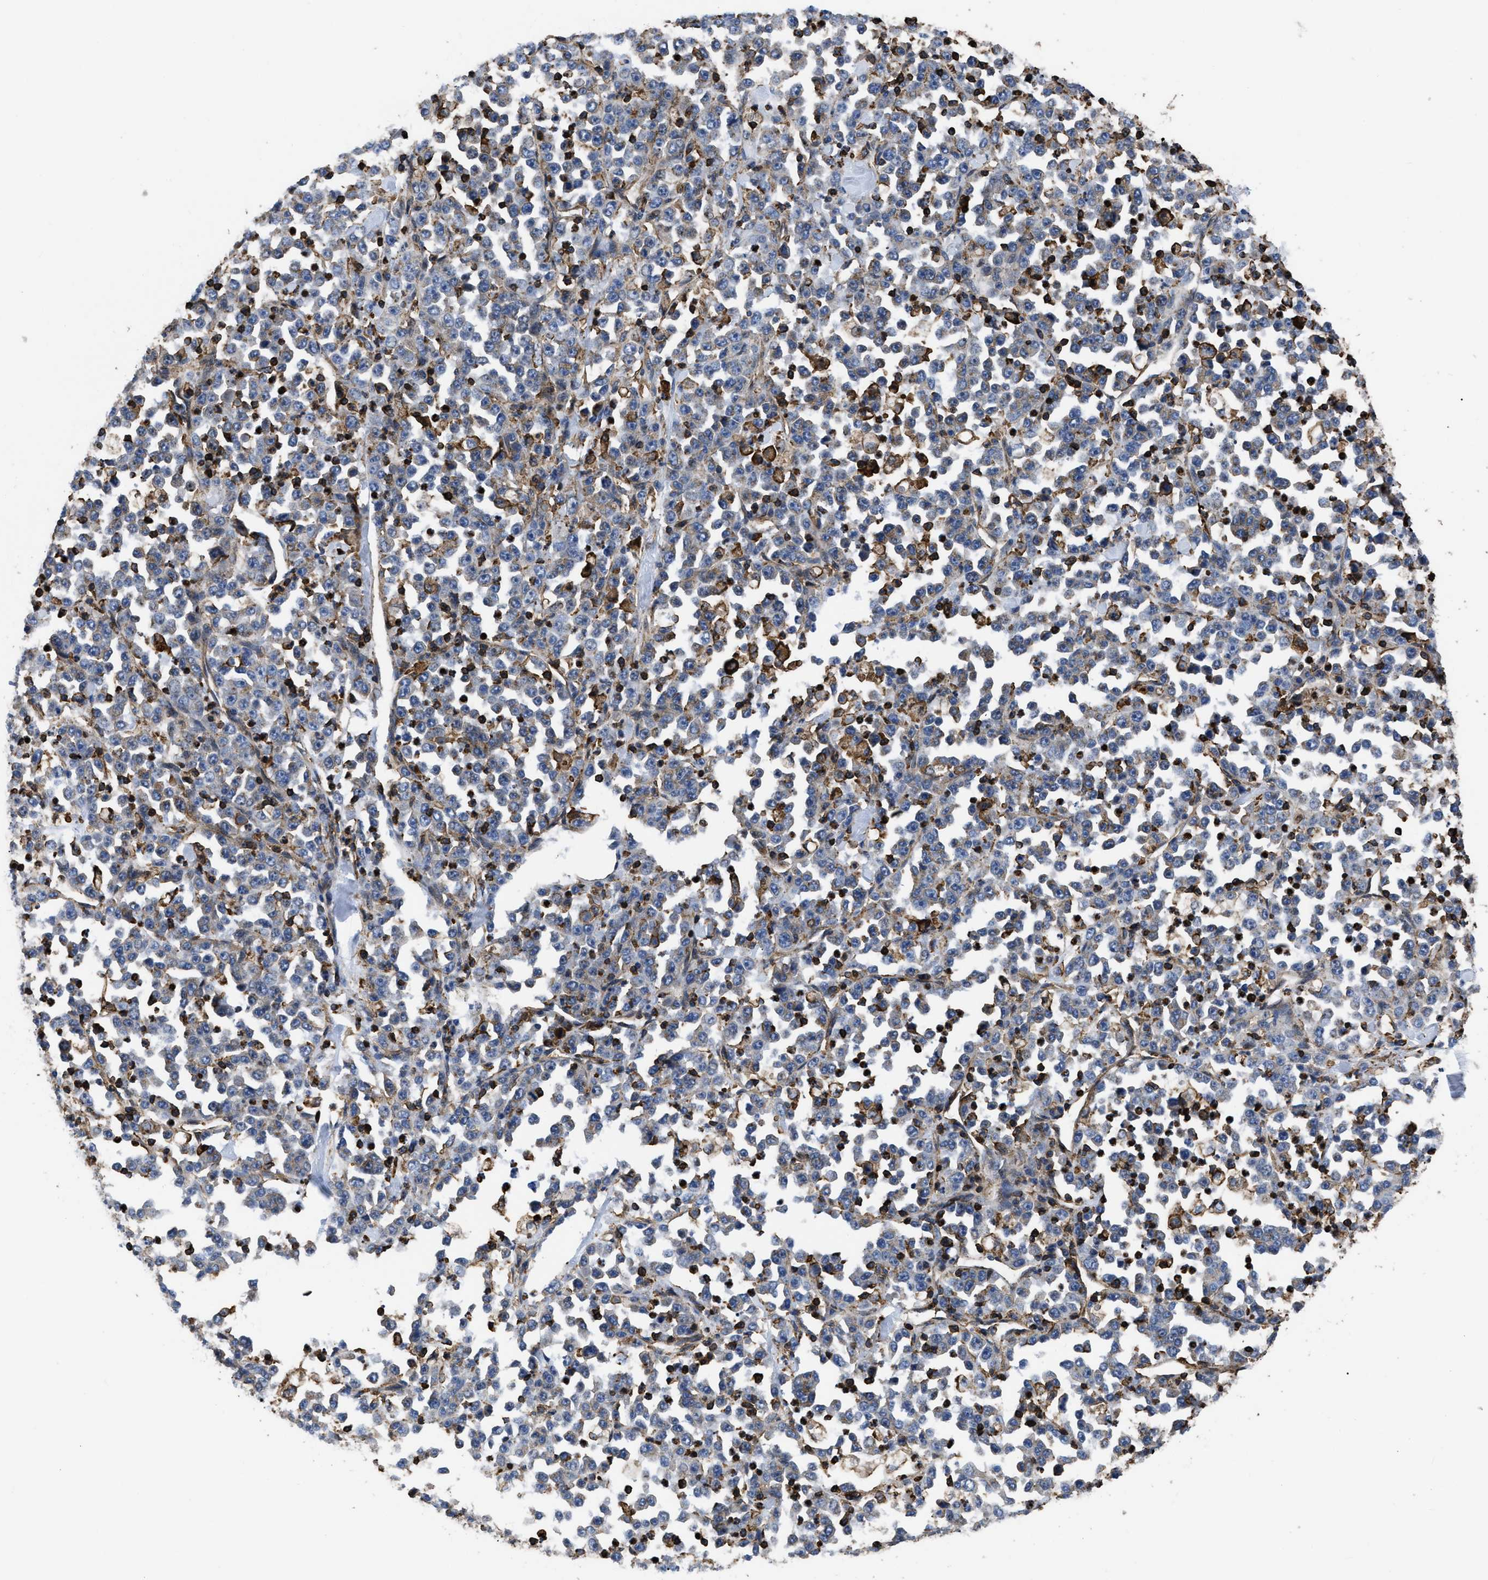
{"staining": {"intensity": "negative", "quantity": "none", "location": "none"}, "tissue": "stomach cancer", "cell_type": "Tumor cells", "image_type": "cancer", "snomed": [{"axis": "morphology", "description": "Normal tissue, NOS"}, {"axis": "morphology", "description": "Adenocarcinoma, NOS"}, {"axis": "topography", "description": "Stomach, upper"}, {"axis": "topography", "description": "Stomach"}], "caption": "Tumor cells are negative for brown protein staining in stomach cancer. (DAB immunohistochemistry, high magnification).", "gene": "SCUBE2", "patient": {"sex": "male", "age": 59}}